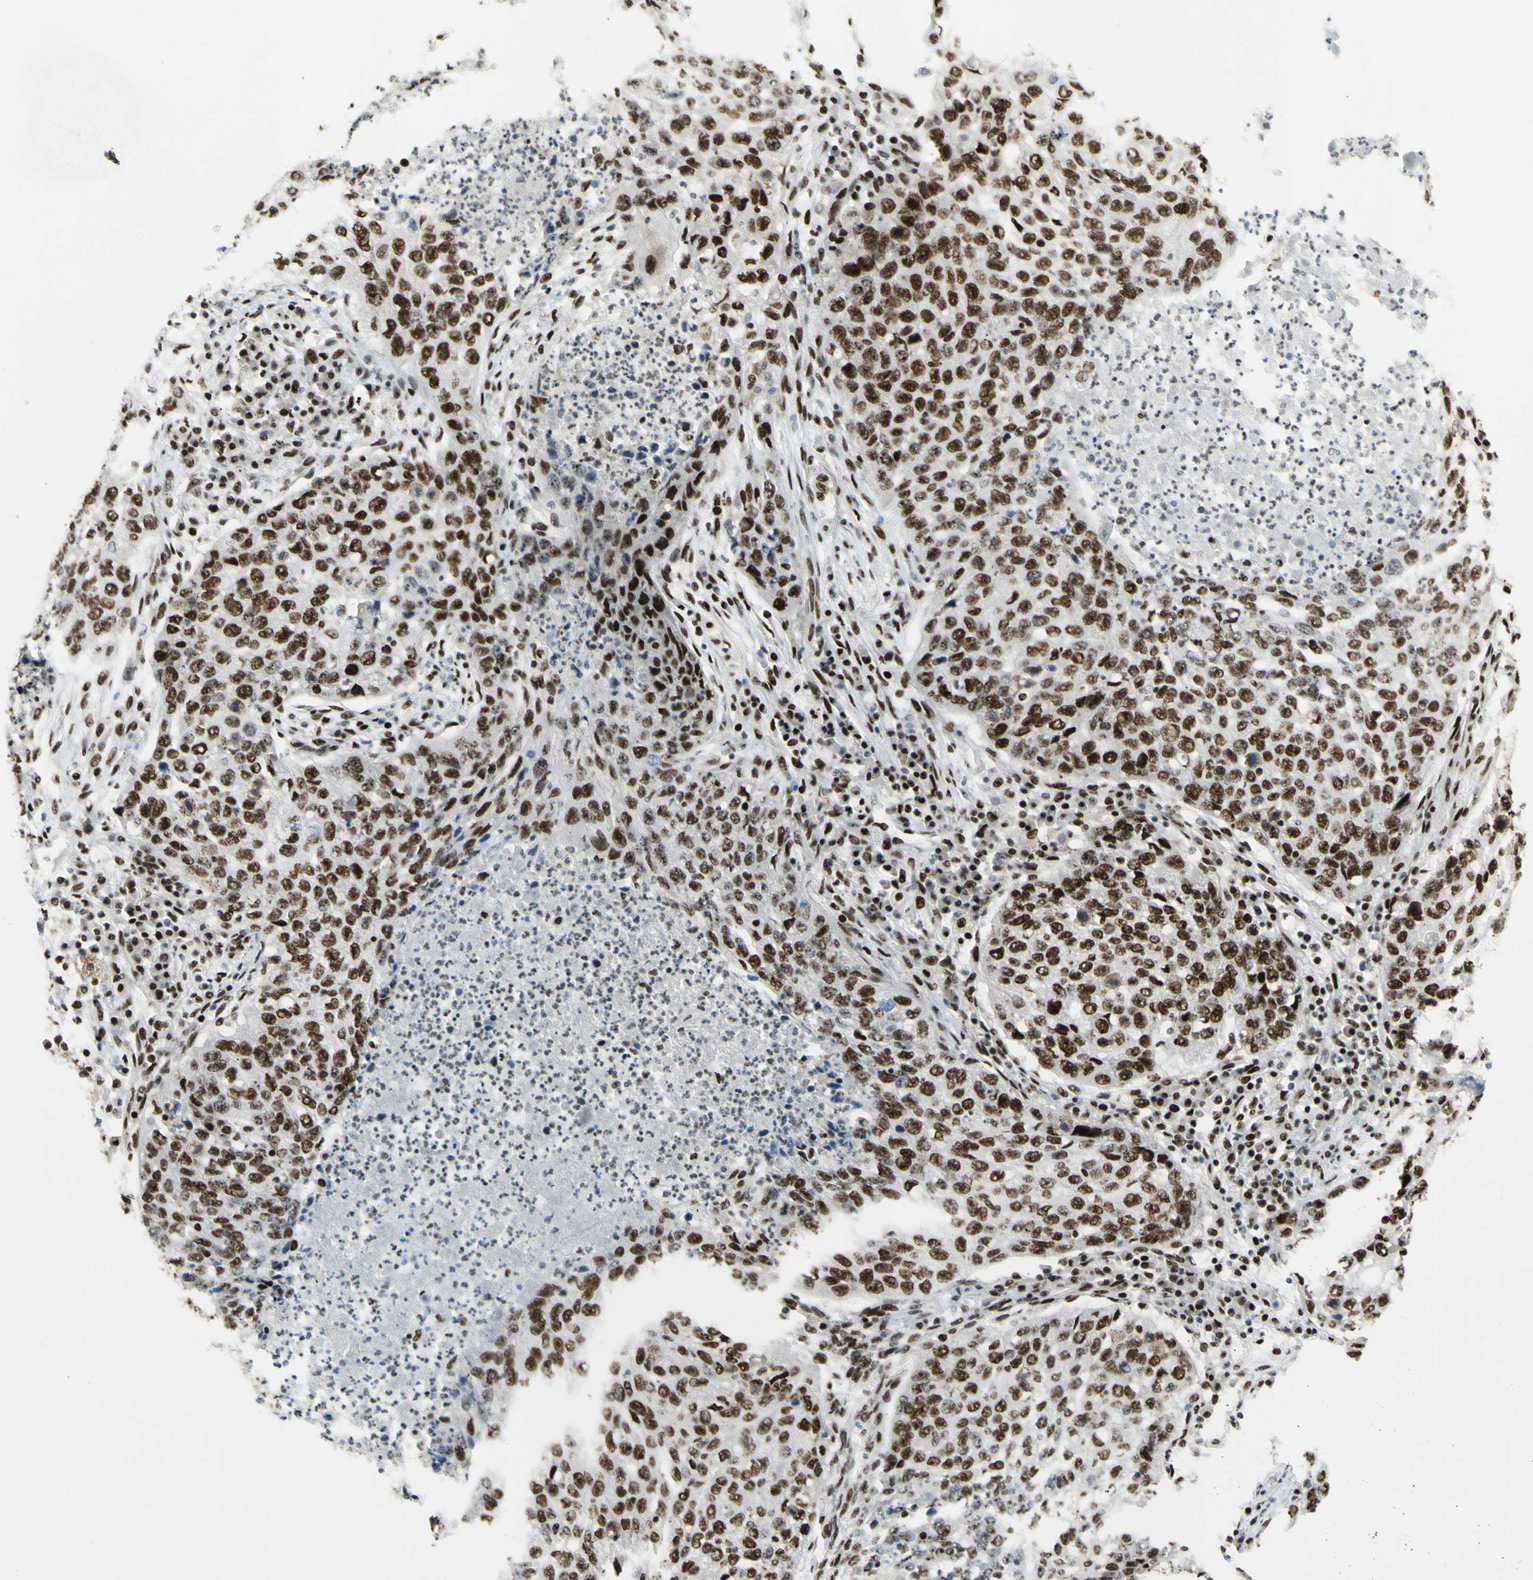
{"staining": {"intensity": "strong", "quantity": ">75%", "location": "nuclear"}, "tissue": "lung cancer", "cell_type": "Tumor cells", "image_type": "cancer", "snomed": [{"axis": "morphology", "description": "Squamous cell carcinoma, NOS"}, {"axis": "topography", "description": "Lung"}], "caption": "Approximately >75% of tumor cells in human squamous cell carcinoma (lung) demonstrate strong nuclear protein positivity as visualized by brown immunohistochemical staining.", "gene": "DHX9", "patient": {"sex": "female", "age": 63}}